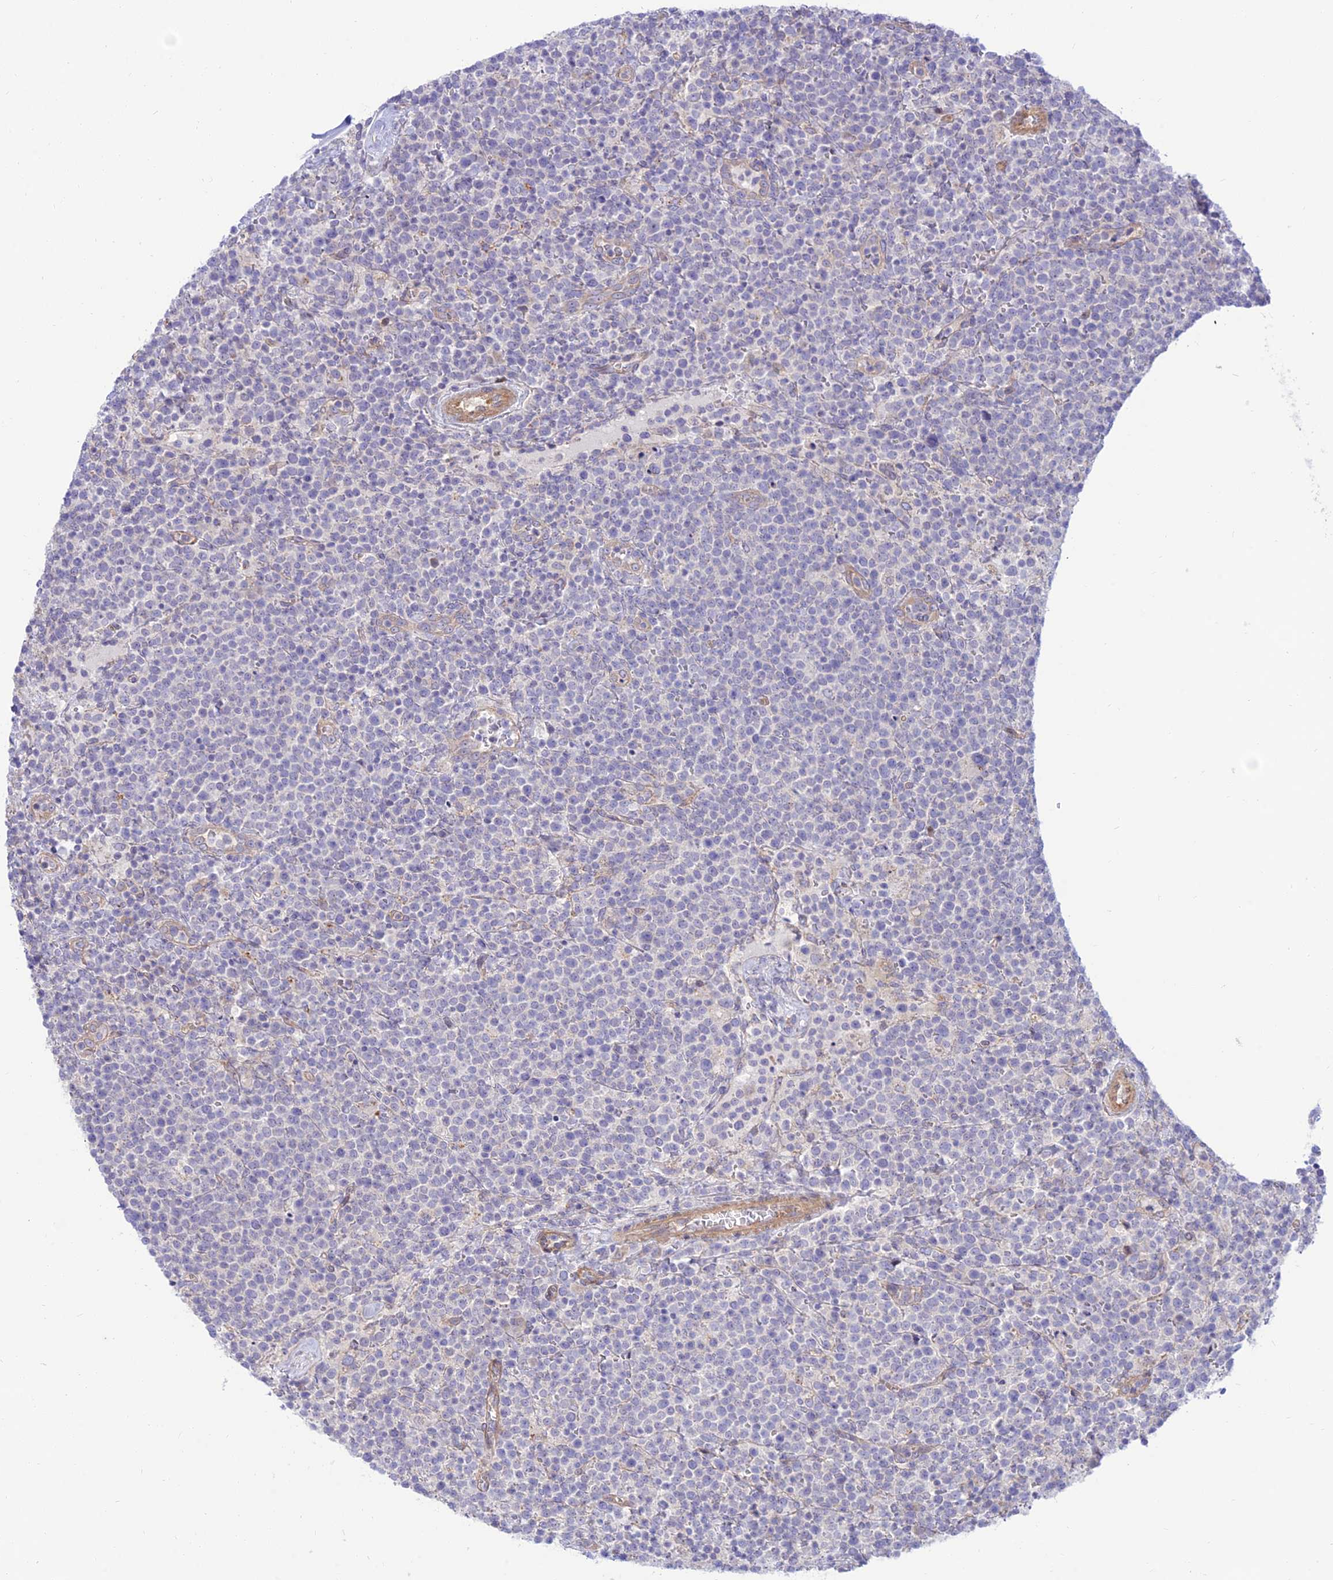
{"staining": {"intensity": "negative", "quantity": "none", "location": "none"}, "tissue": "lymphoma", "cell_type": "Tumor cells", "image_type": "cancer", "snomed": [{"axis": "morphology", "description": "Malignant lymphoma, non-Hodgkin's type, High grade"}, {"axis": "topography", "description": "Lymph node"}], "caption": "Lymphoma was stained to show a protein in brown. There is no significant expression in tumor cells.", "gene": "KCNAB1", "patient": {"sex": "male", "age": 61}}